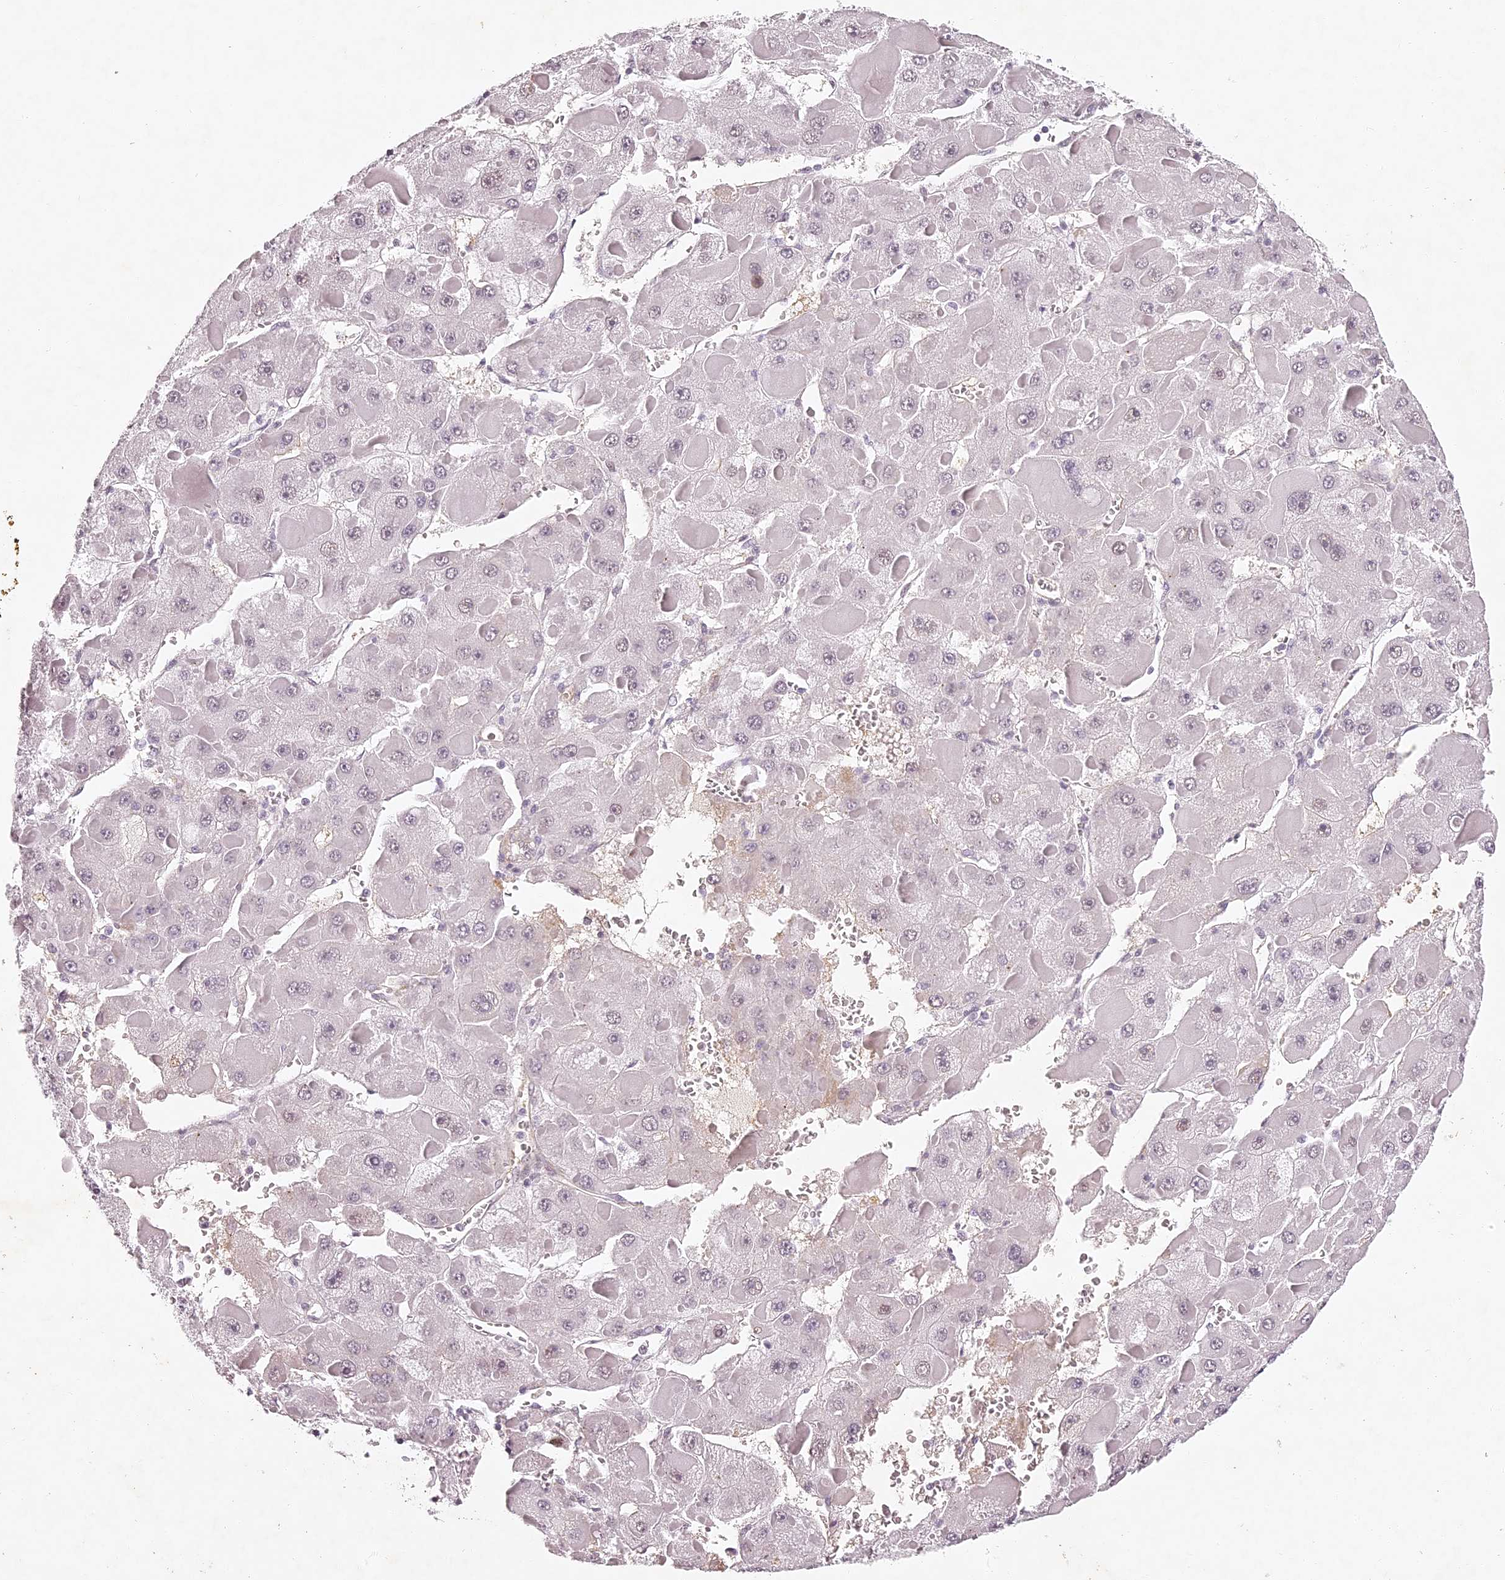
{"staining": {"intensity": "negative", "quantity": "none", "location": "none"}, "tissue": "liver cancer", "cell_type": "Tumor cells", "image_type": "cancer", "snomed": [{"axis": "morphology", "description": "Carcinoma, Hepatocellular, NOS"}, {"axis": "topography", "description": "Liver"}], "caption": "High magnification brightfield microscopy of liver cancer (hepatocellular carcinoma) stained with DAB (brown) and counterstained with hematoxylin (blue): tumor cells show no significant staining.", "gene": "ELAPOR1", "patient": {"sex": "female", "age": 73}}